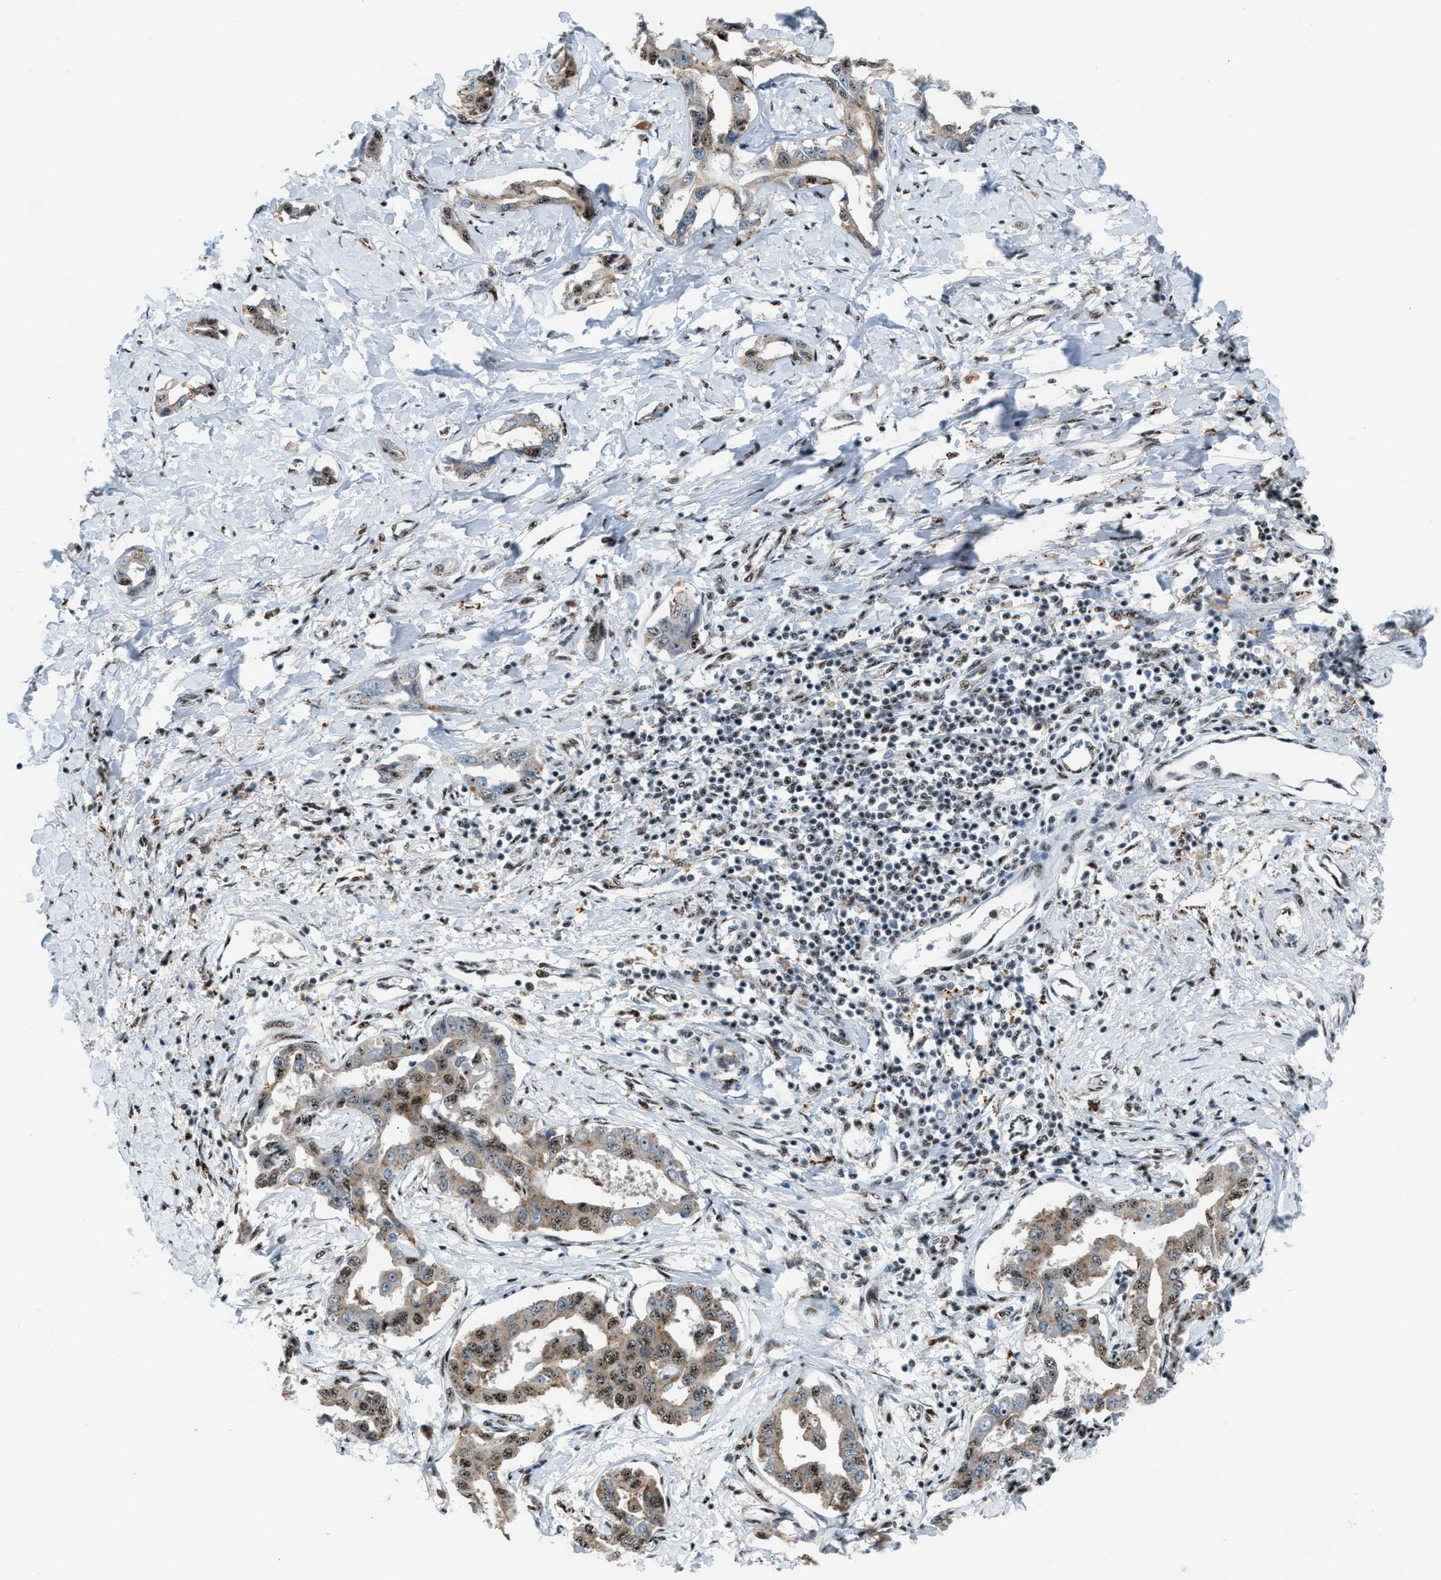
{"staining": {"intensity": "weak", "quantity": "25%-75%", "location": "cytoplasmic/membranous,nuclear"}, "tissue": "liver cancer", "cell_type": "Tumor cells", "image_type": "cancer", "snomed": [{"axis": "morphology", "description": "Cholangiocarcinoma"}, {"axis": "topography", "description": "Liver"}], "caption": "This histopathology image reveals liver cancer stained with immunohistochemistry to label a protein in brown. The cytoplasmic/membranous and nuclear of tumor cells show weak positivity for the protein. Nuclei are counter-stained blue.", "gene": "CENPP", "patient": {"sex": "male", "age": 59}}